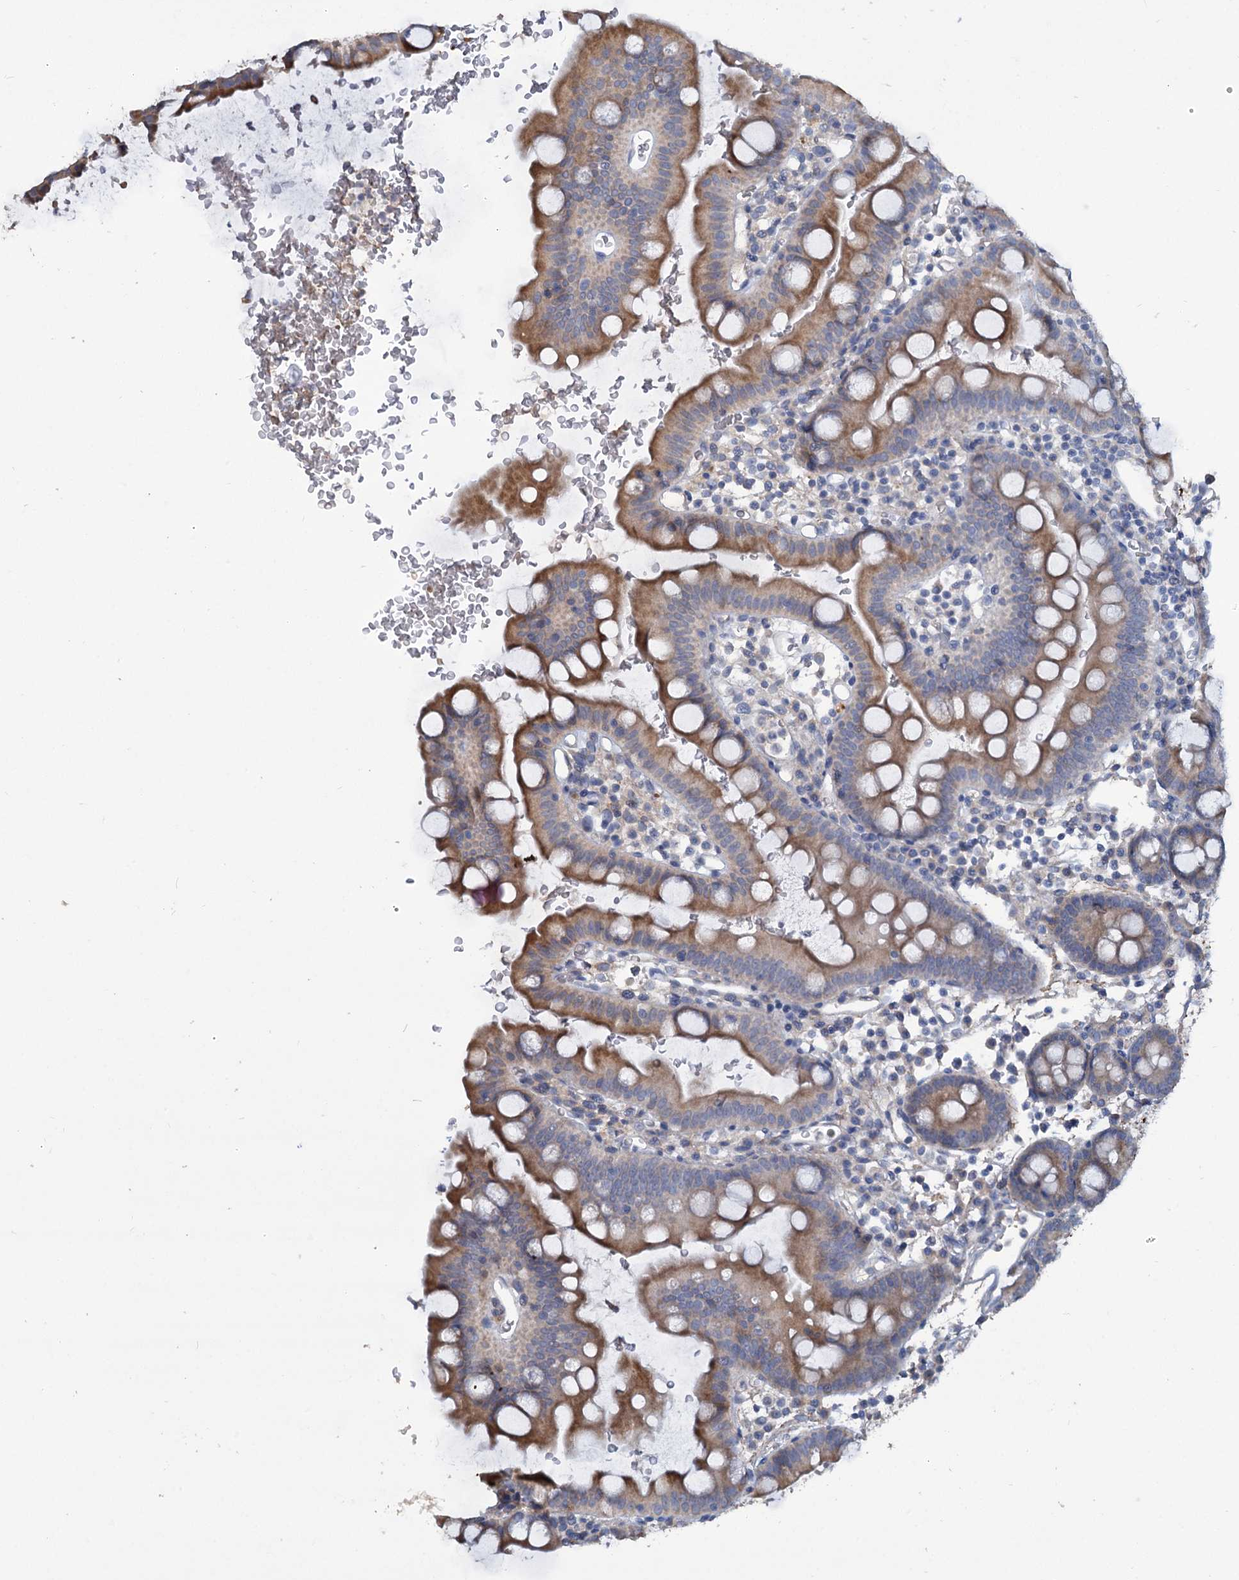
{"staining": {"intensity": "moderate", "quantity": "25%-75%", "location": "cytoplasmic/membranous"}, "tissue": "small intestine", "cell_type": "Glandular cells", "image_type": "normal", "snomed": [{"axis": "morphology", "description": "Normal tissue, NOS"}, {"axis": "topography", "description": "Stomach, upper"}, {"axis": "topography", "description": "Stomach, lower"}, {"axis": "topography", "description": "Small intestine"}], "caption": "Immunohistochemical staining of normal human small intestine exhibits 25%-75% levels of moderate cytoplasmic/membranous protein positivity in about 25%-75% of glandular cells.", "gene": "URAD", "patient": {"sex": "male", "age": 68}}